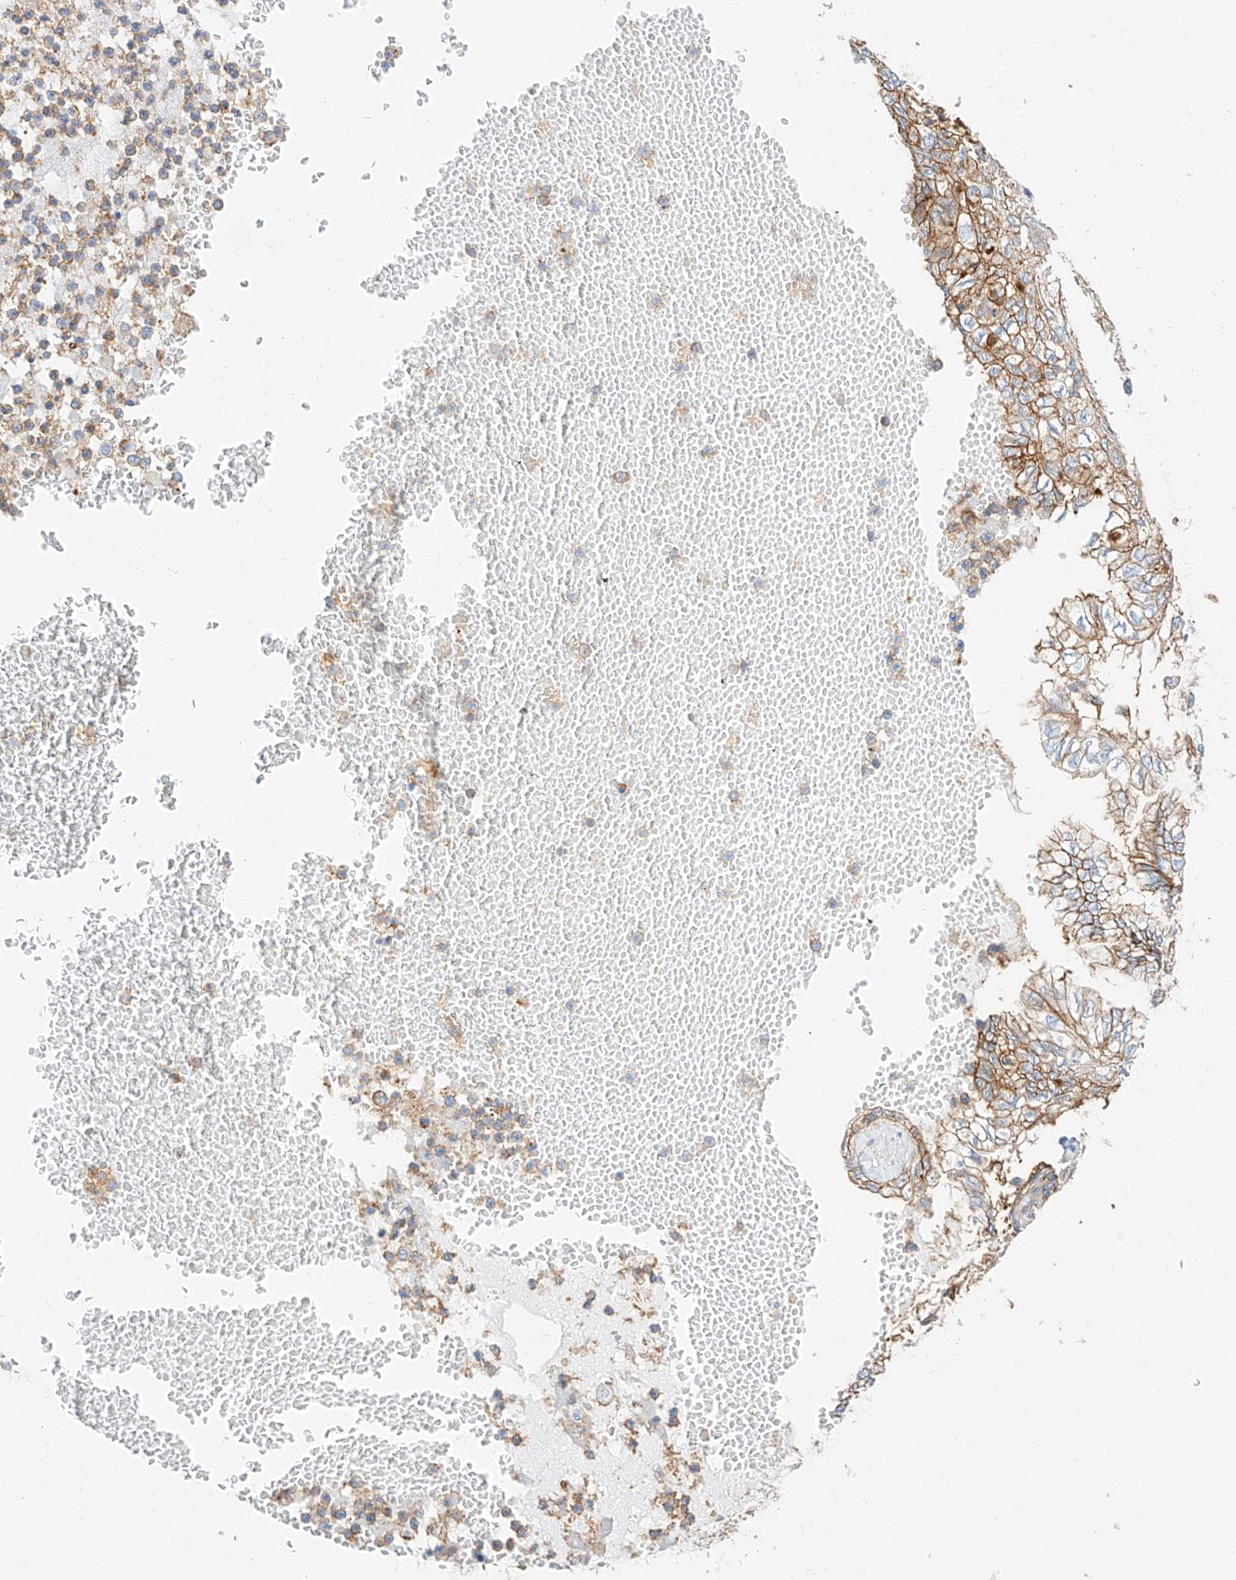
{"staining": {"intensity": "moderate", "quantity": ">75%", "location": "cytoplasmic/membranous"}, "tissue": "lung cancer", "cell_type": "Tumor cells", "image_type": "cancer", "snomed": [{"axis": "morphology", "description": "Adenocarcinoma, NOS"}, {"axis": "topography", "description": "Lung"}], "caption": "Protein expression by IHC exhibits moderate cytoplasmic/membranous staining in approximately >75% of tumor cells in lung cancer (adenocarcinoma).", "gene": "HAUS4", "patient": {"sex": "female", "age": 70}}